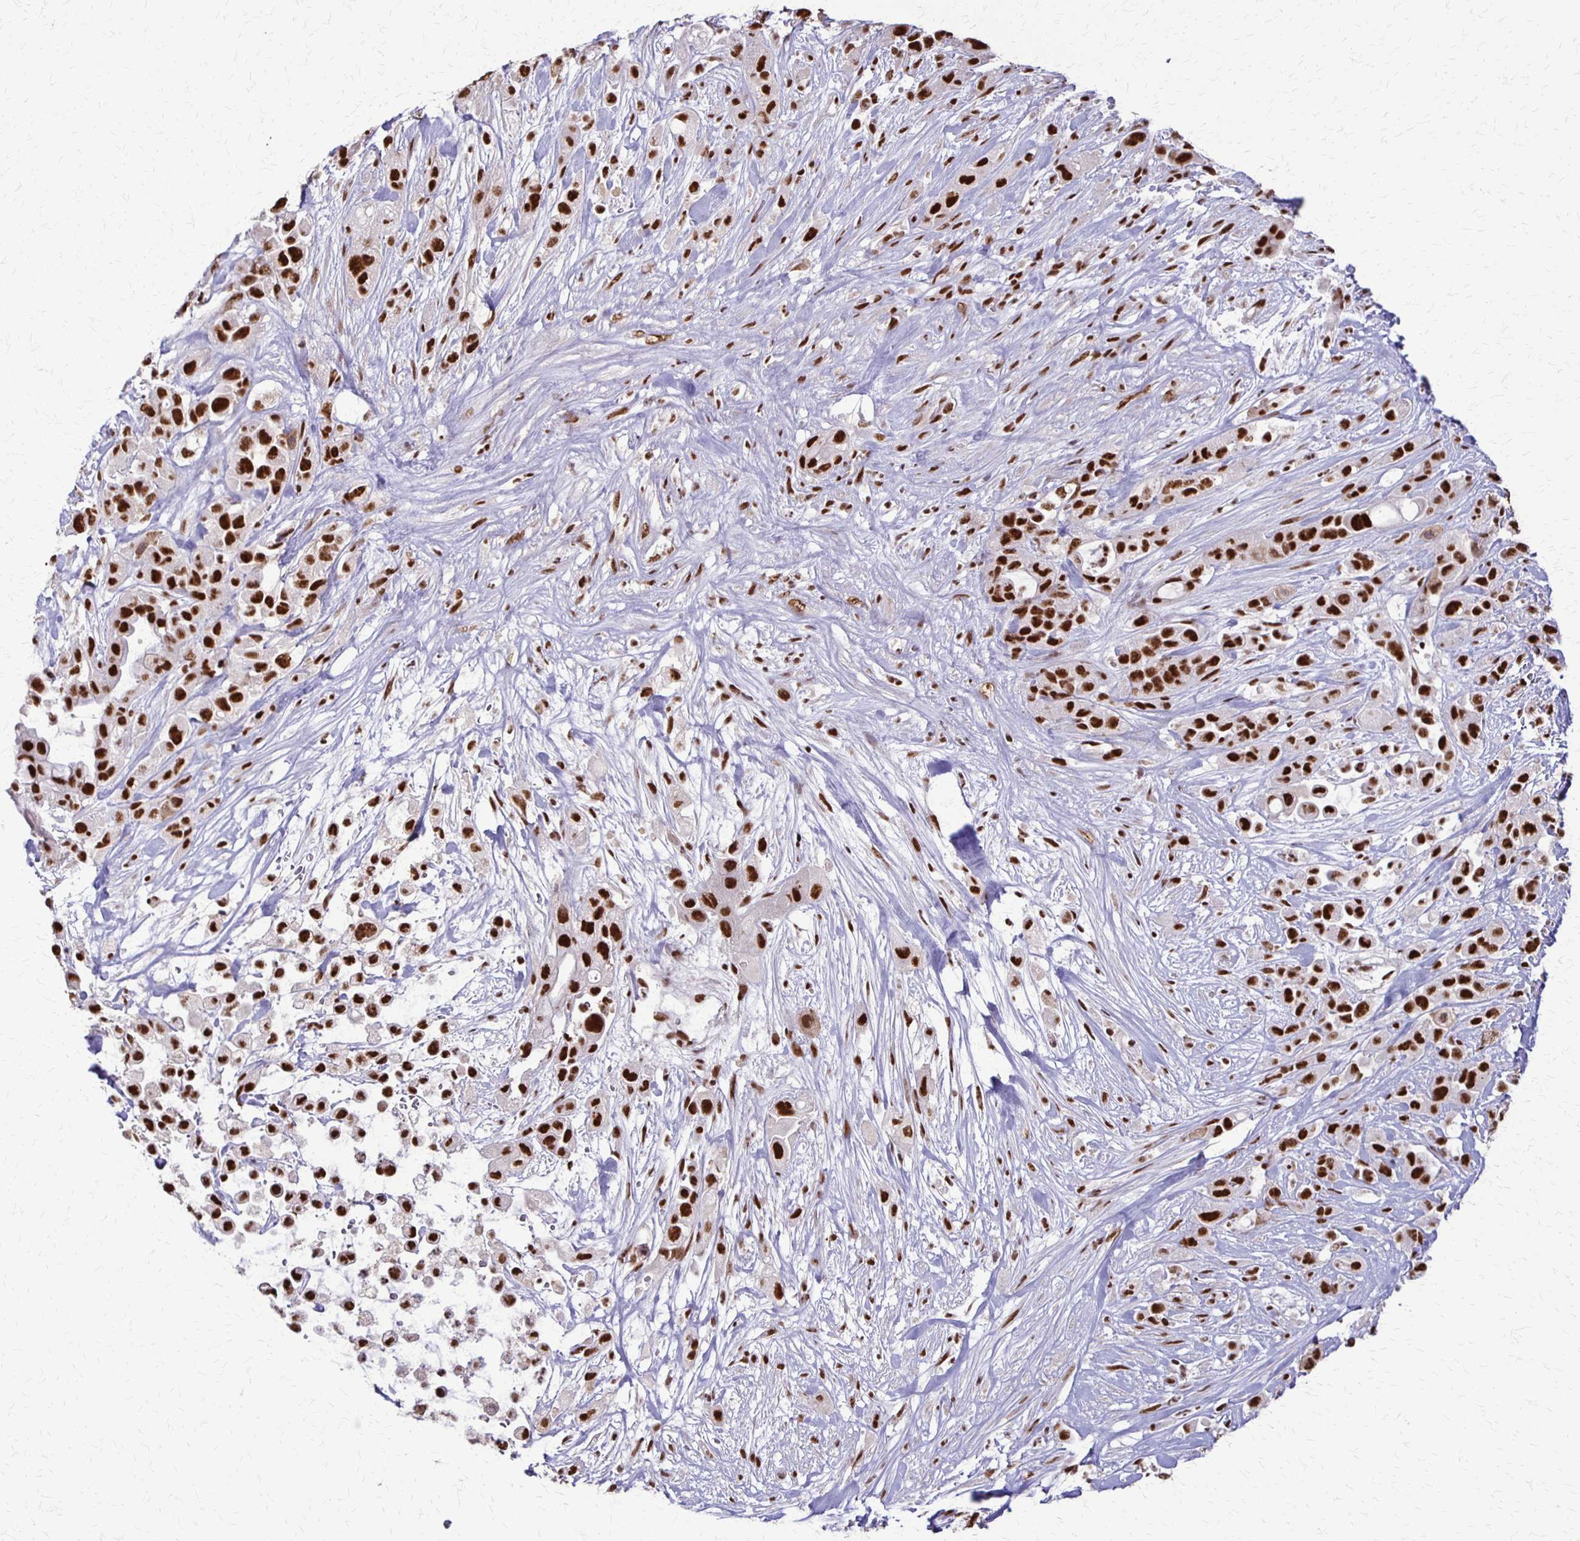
{"staining": {"intensity": "strong", "quantity": ">75%", "location": "nuclear"}, "tissue": "pancreatic cancer", "cell_type": "Tumor cells", "image_type": "cancer", "snomed": [{"axis": "morphology", "description": "Adenocarcinoma, NOS"}, {"axis": "topography", "description": "Pancreas"}], "caption": "Human adenocarcinoma (pancreatic) stained with a brown dye demonstrates strong nuclear positive positivity in approximately >75% of tumor cells.", "gene": "XRCC6", "patient": {"sex": "male", "age": 44}}